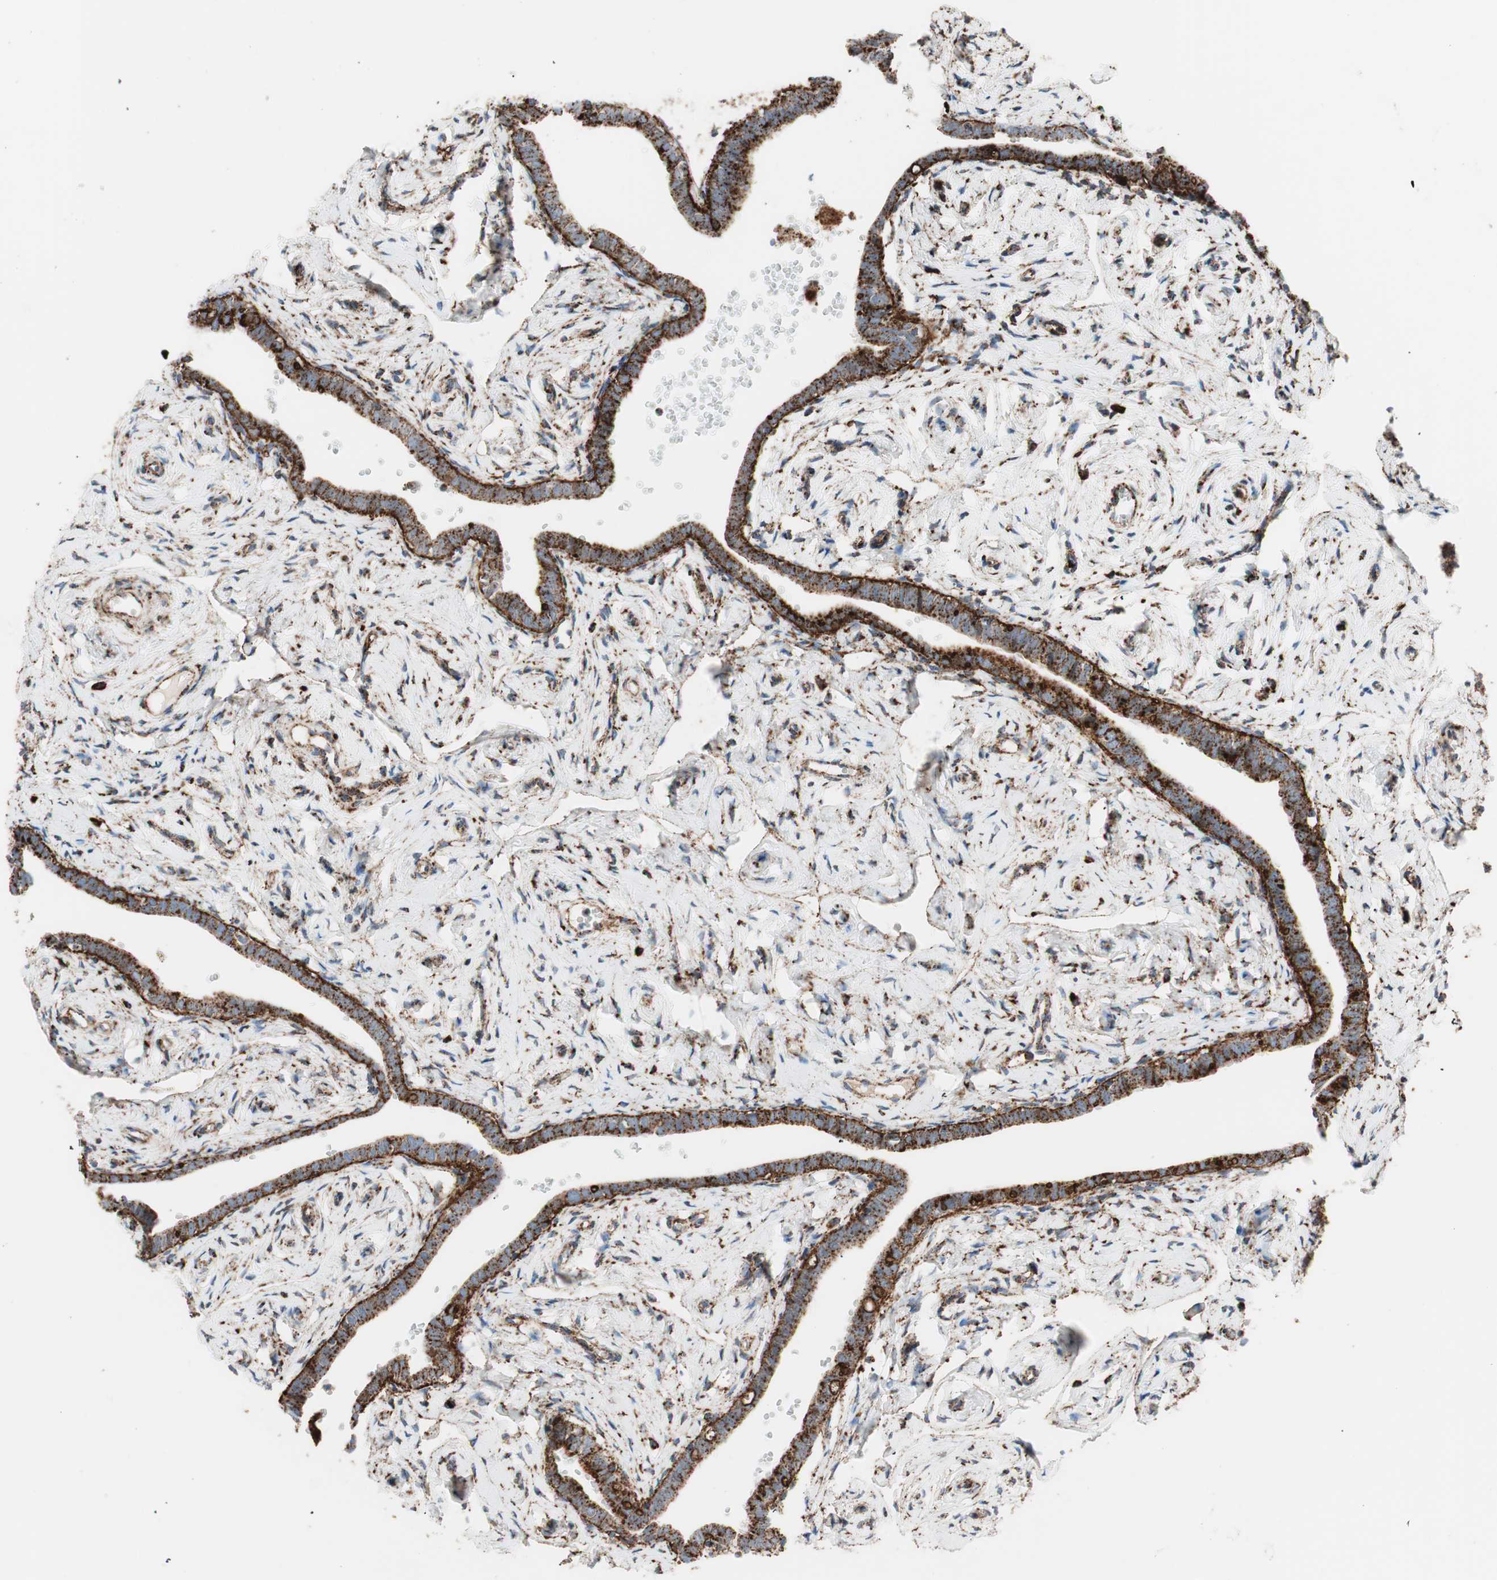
{"staining": {"intensity": "strong", "quantity": ">75%", "location": "cytoplasmic/membranous"}, "tissue": "fallopian tube", "cell_type": "Glandular cells", "image_type": "normal", "snomed": [{"axis": "morphology", "description": "Normal tissue, NOS"}, {"axis": "topography", "description": "Fallopian tube"}], "caption": "High-power microscopy captured an IHC micrograph of unremarkable fallopian tube, revealing strong cytoplasmic/membranous positivity in about >75% of glandular cells.", "gene": "LAMP1", "patient": {"sex": "female", "age": 71}}